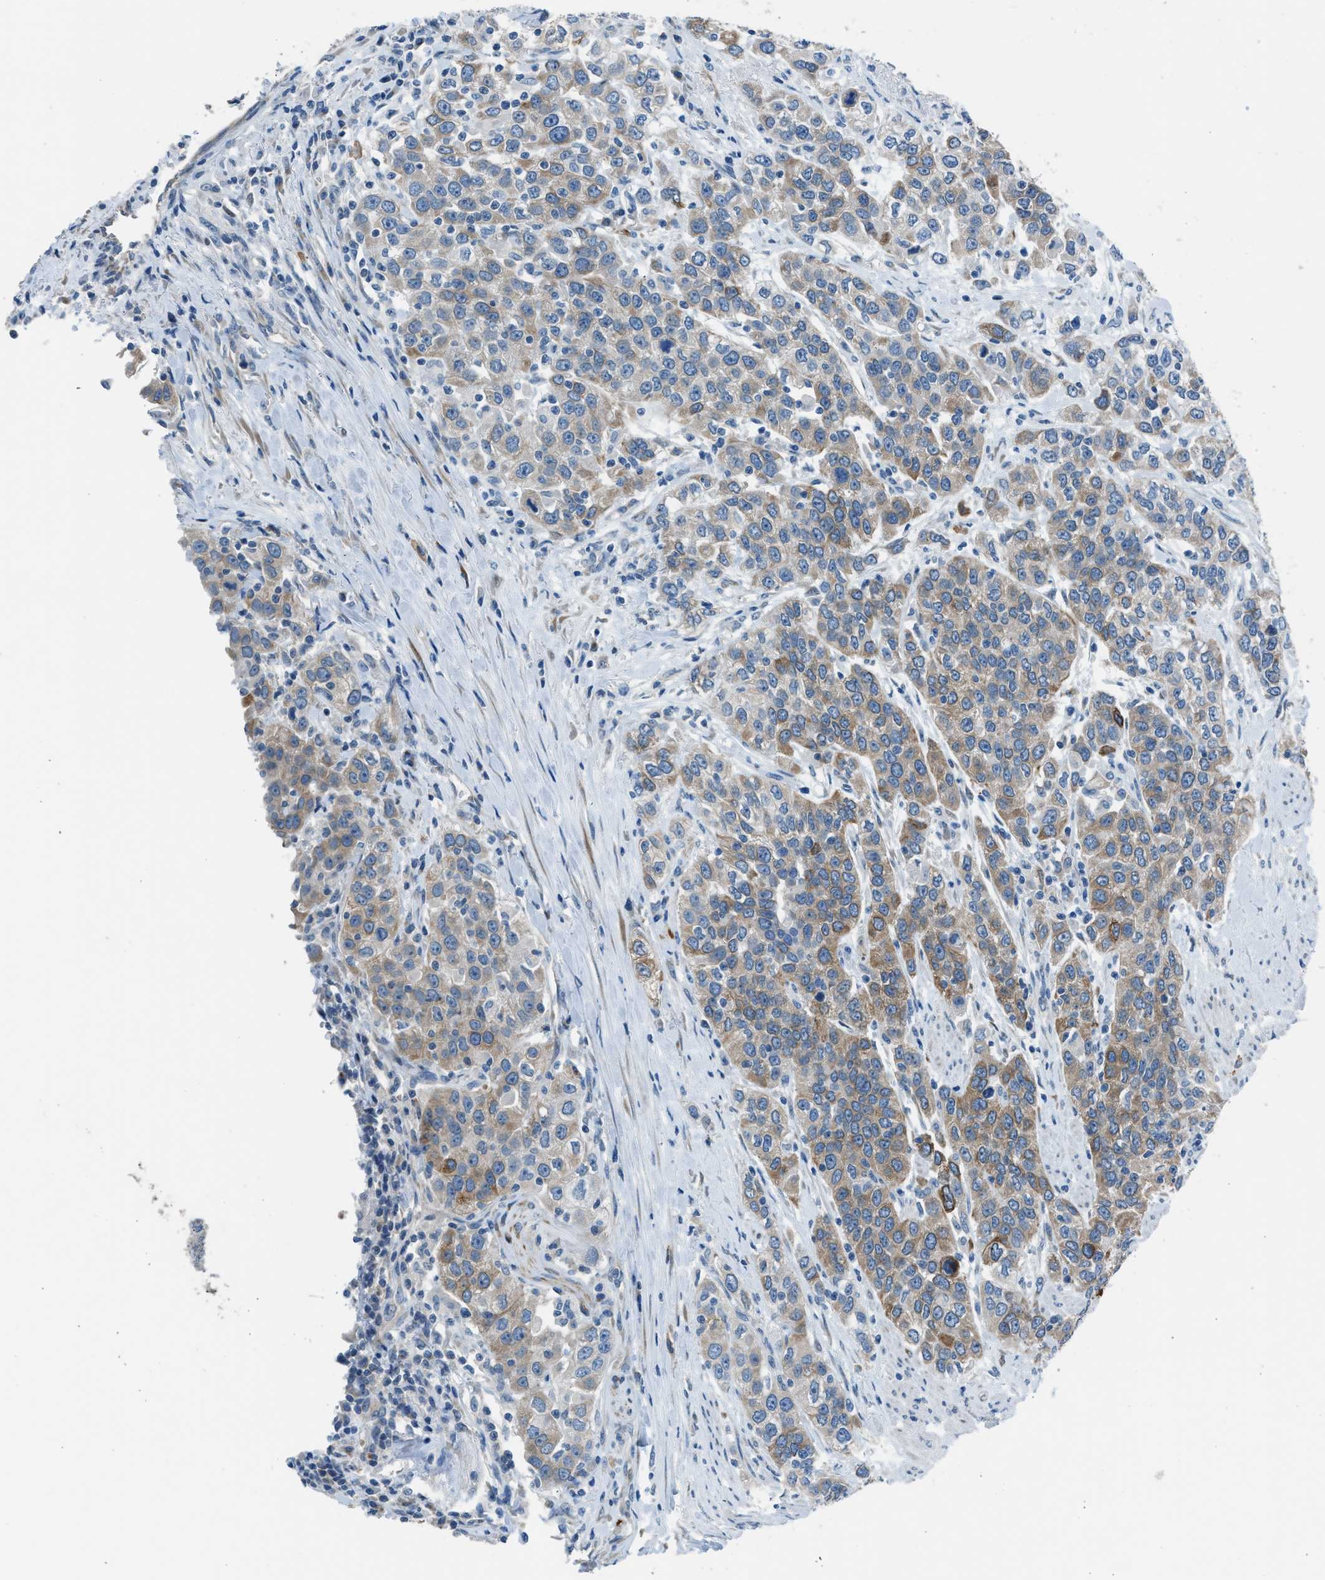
{"staining": {"intensity": "moderate", "quantity": "25%-75%", "location": "cytoplasmic/membranous"}, "tissue": "urothelial cancer", "cell_type": "Tumor cells", "image_type": "cancer", "snomed": [{"axis": "morphology", "description": "Urothelial carcinoma, High grade"}, {"axis": "topography", "description": "Urinary bladder"}], "caption": "Protein positivity by immunohistochemistry (IHC) reveals moderate cytoplasmic/membranous expression in about 25%-75% of tumor cells in urothelial cancer.", "gene": "RNF41", "patient": {"sex": "female", "age": 80}}